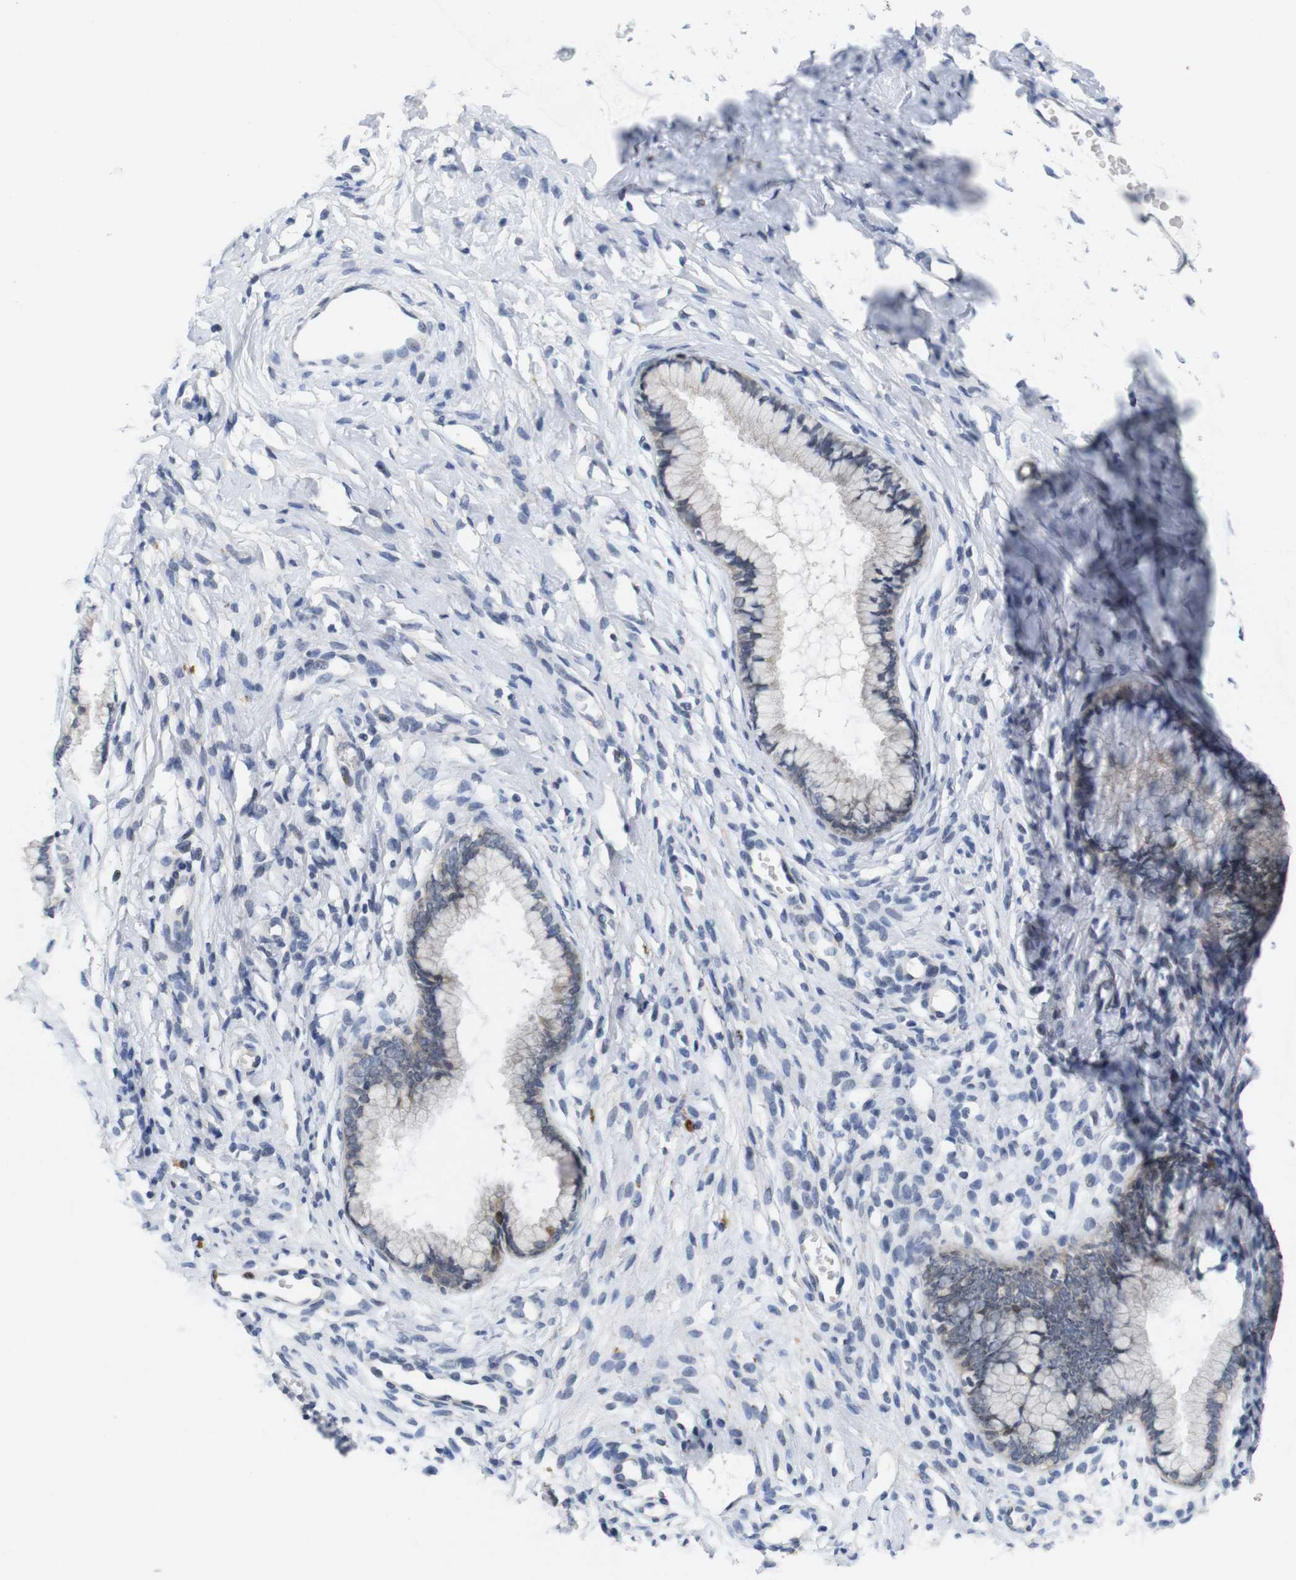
{"staining": {"intensity": "weak", "quantity": "<25%", "location": "nuclear"}, "tissue": "cervix", "cell_type": "Glandular cells", "image_type": "normal", "snomed": [{"axis": "morphology", "description": "Normal tissue, NOS"}, {"axis": "topography", "description": "Cervix"}], "caption": "High power microscopy histopathology image of an immunohistochemistry (IHC) micrograph of unremarkable cervix, revealing no significant staining in glandular cells.", "gene": "SKP2", "patient": {"sex": "female", "age": 65}}